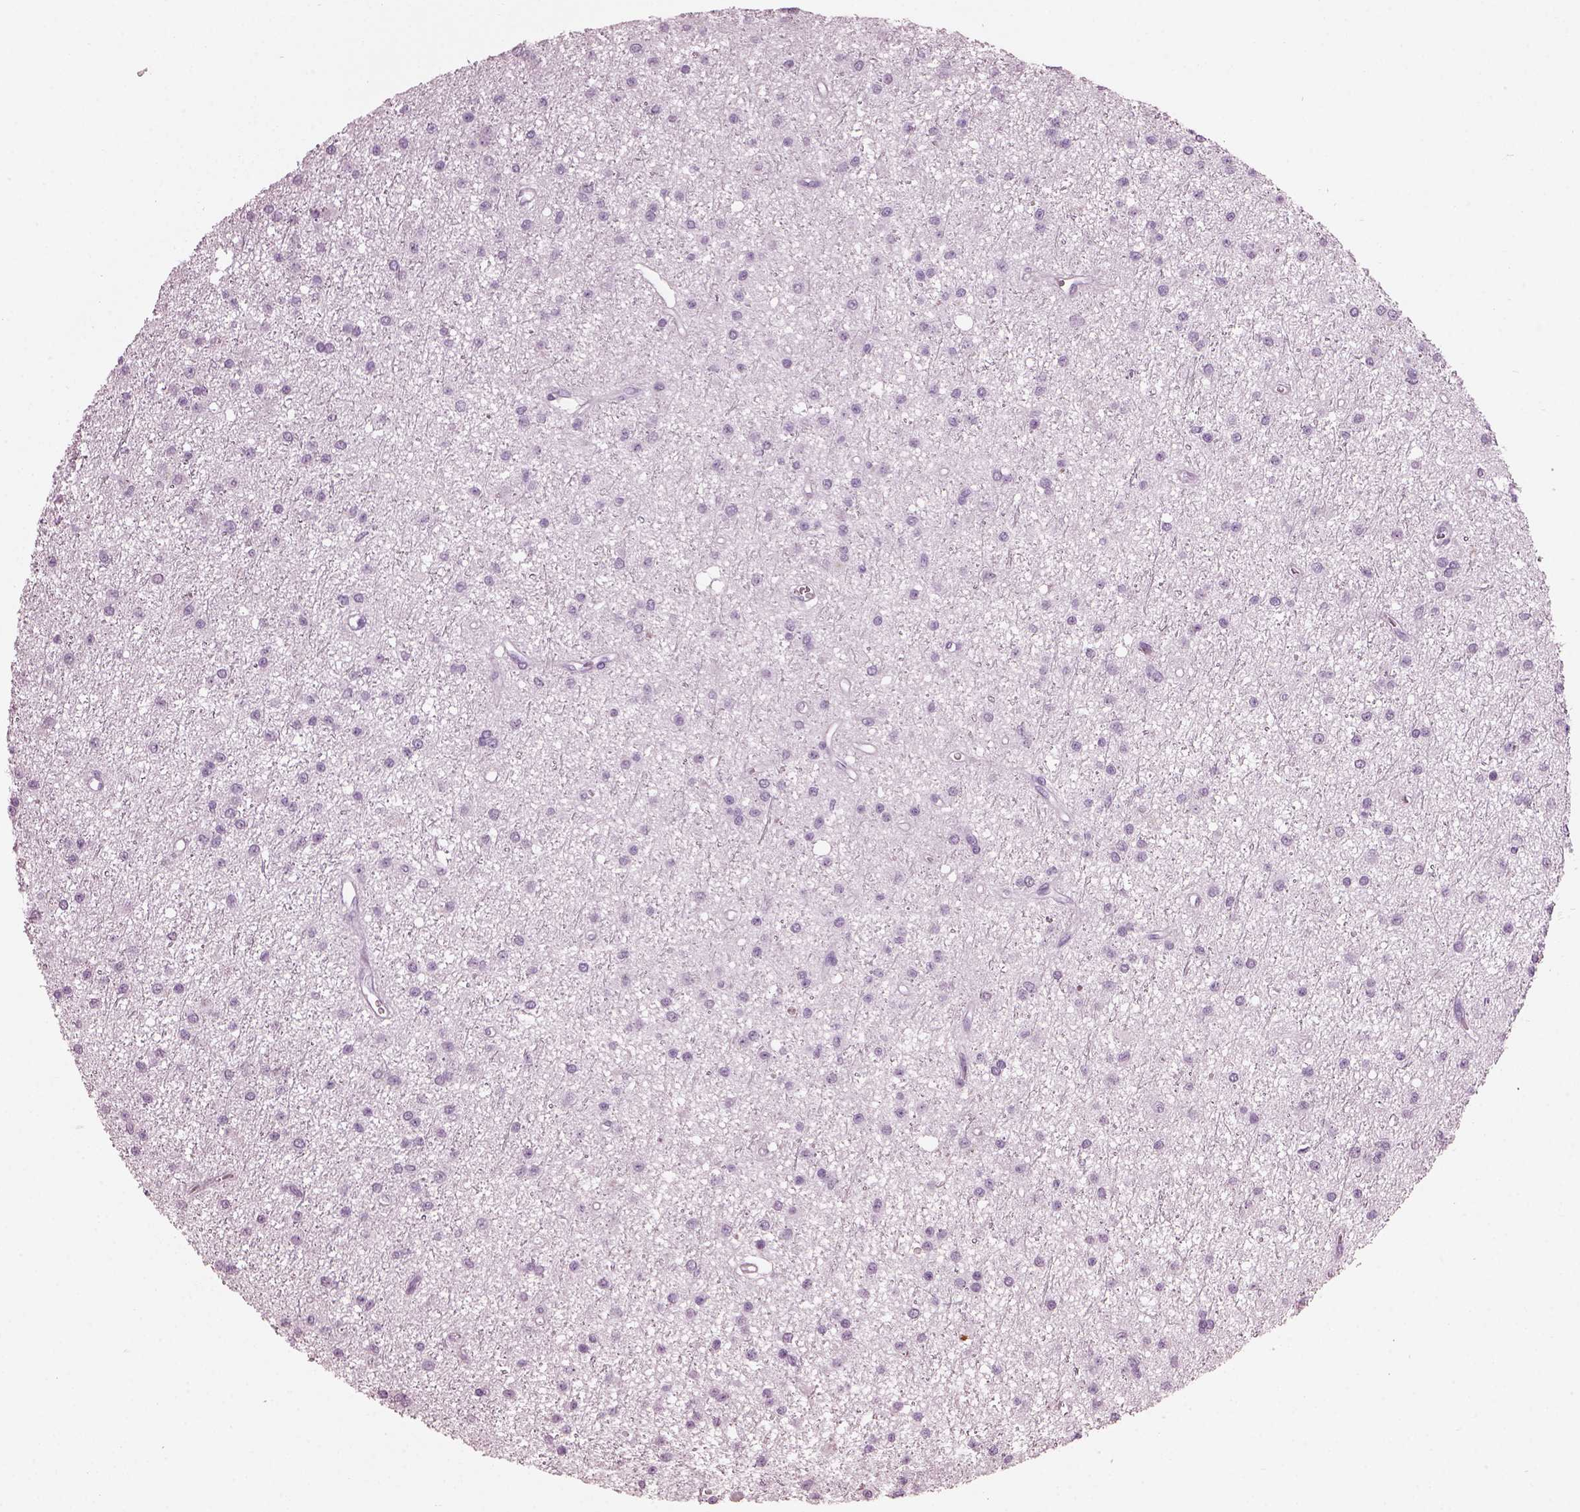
{"staining": {"intensity": "negative", "quantity": "none", "location": "none"}, "tissue": "glioma", "cell_type": "Tumor cells", "image_type": "cancer", "snomed": [{"axis": "morphology", "description": "Glioma, malignant, Low grade"}, {"axis": "topography", "description": "Brain"}], "caption": "Image shows no significant protein expression in tumor cells of malignant glioma (low-grade).", "gene": "HYDIN", "patient": {"sex": "male", "age": 27}}